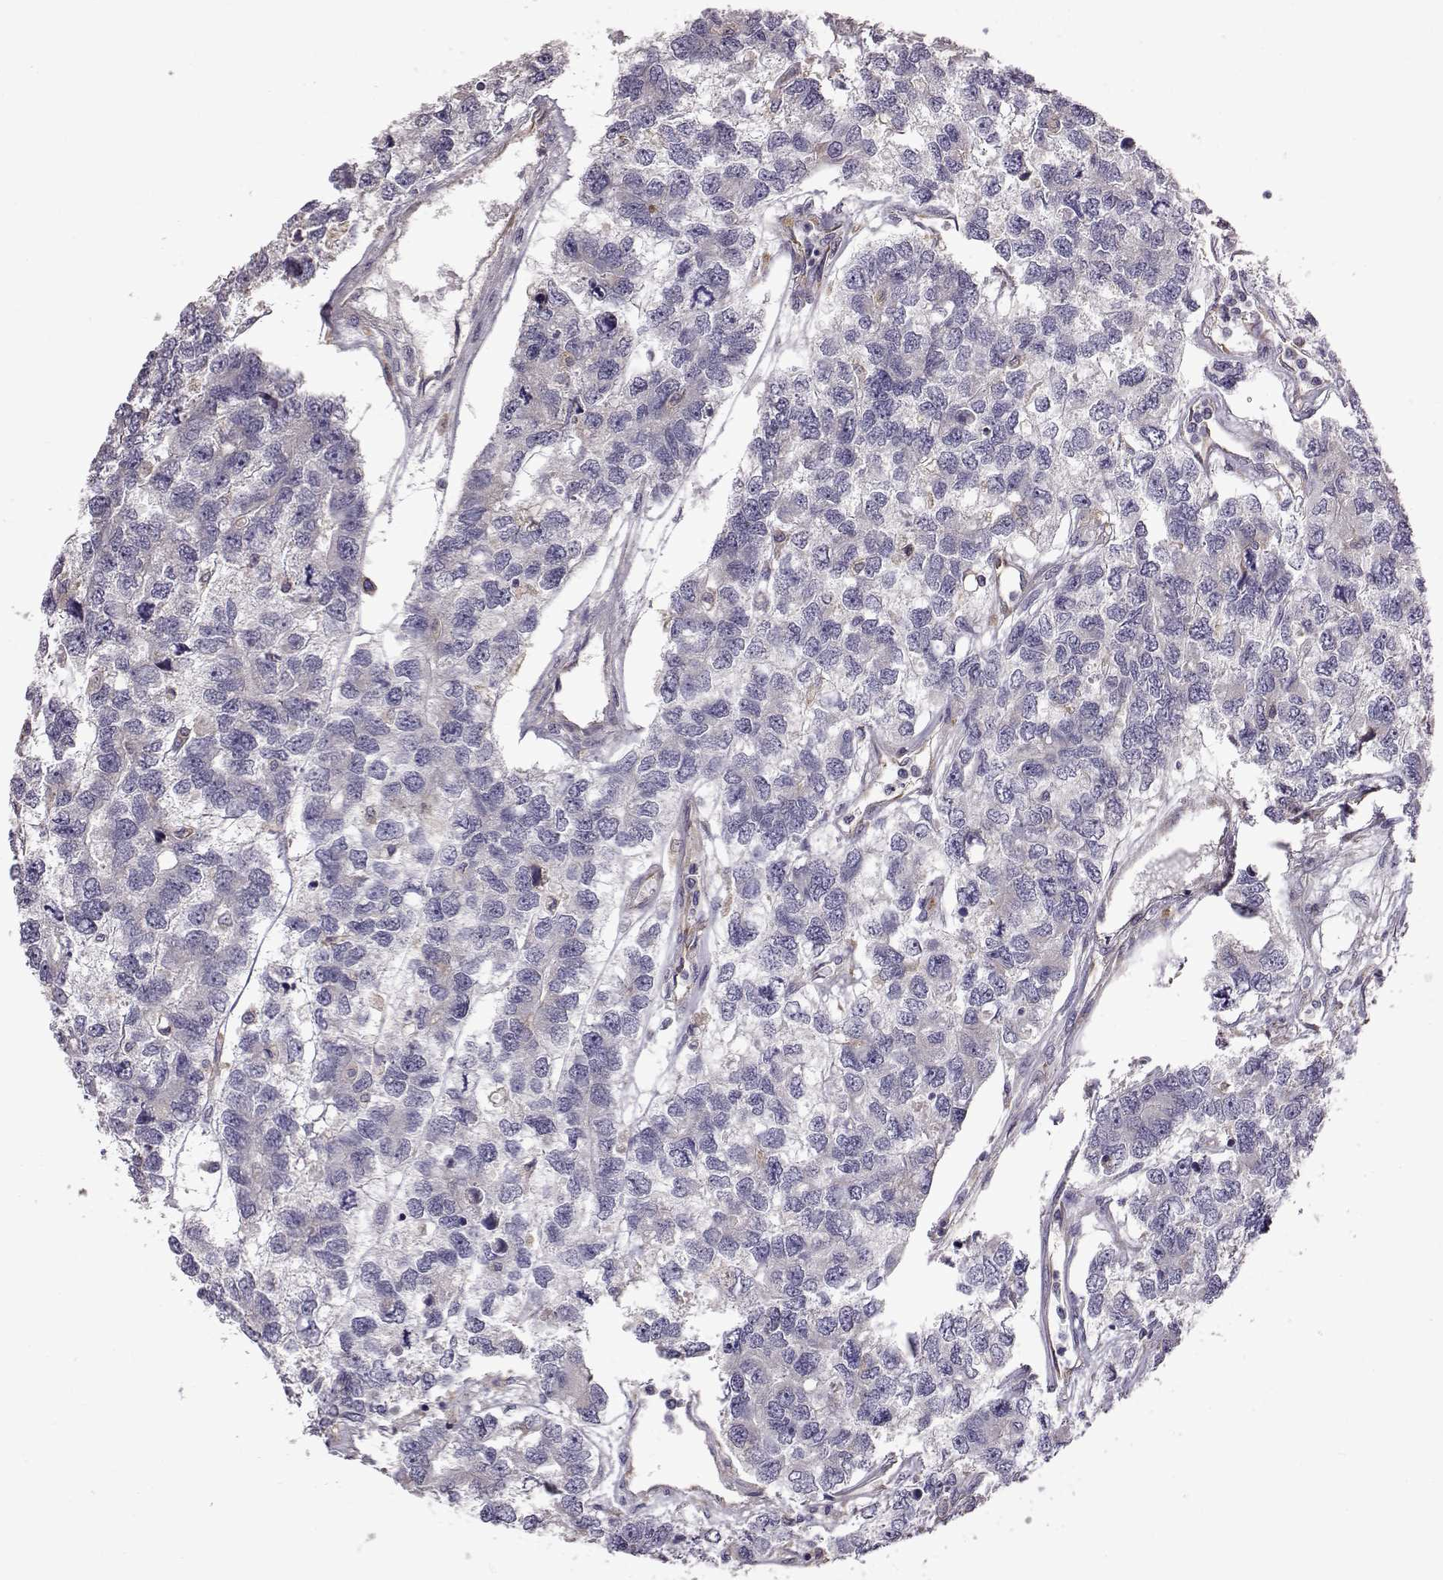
{"staining": {"intensity": "negative", "quantity": "none", "location": "none"}, "tissue": "testis cancer", "cell_type": "Tumor cells", "image_type": "cancer", "snomed": [{"axis": "morphology", "description": "Seminoma, NOS"}, {"axis": "topography", "description": "Testis"}], "caption": "Seminoma (testis) stained for a protein using immunohistochemistry (IHC) demonstrates no staining tumor cells.", "gene": "ADGRG2", "patient": {"sex": "male", "age": 52}}